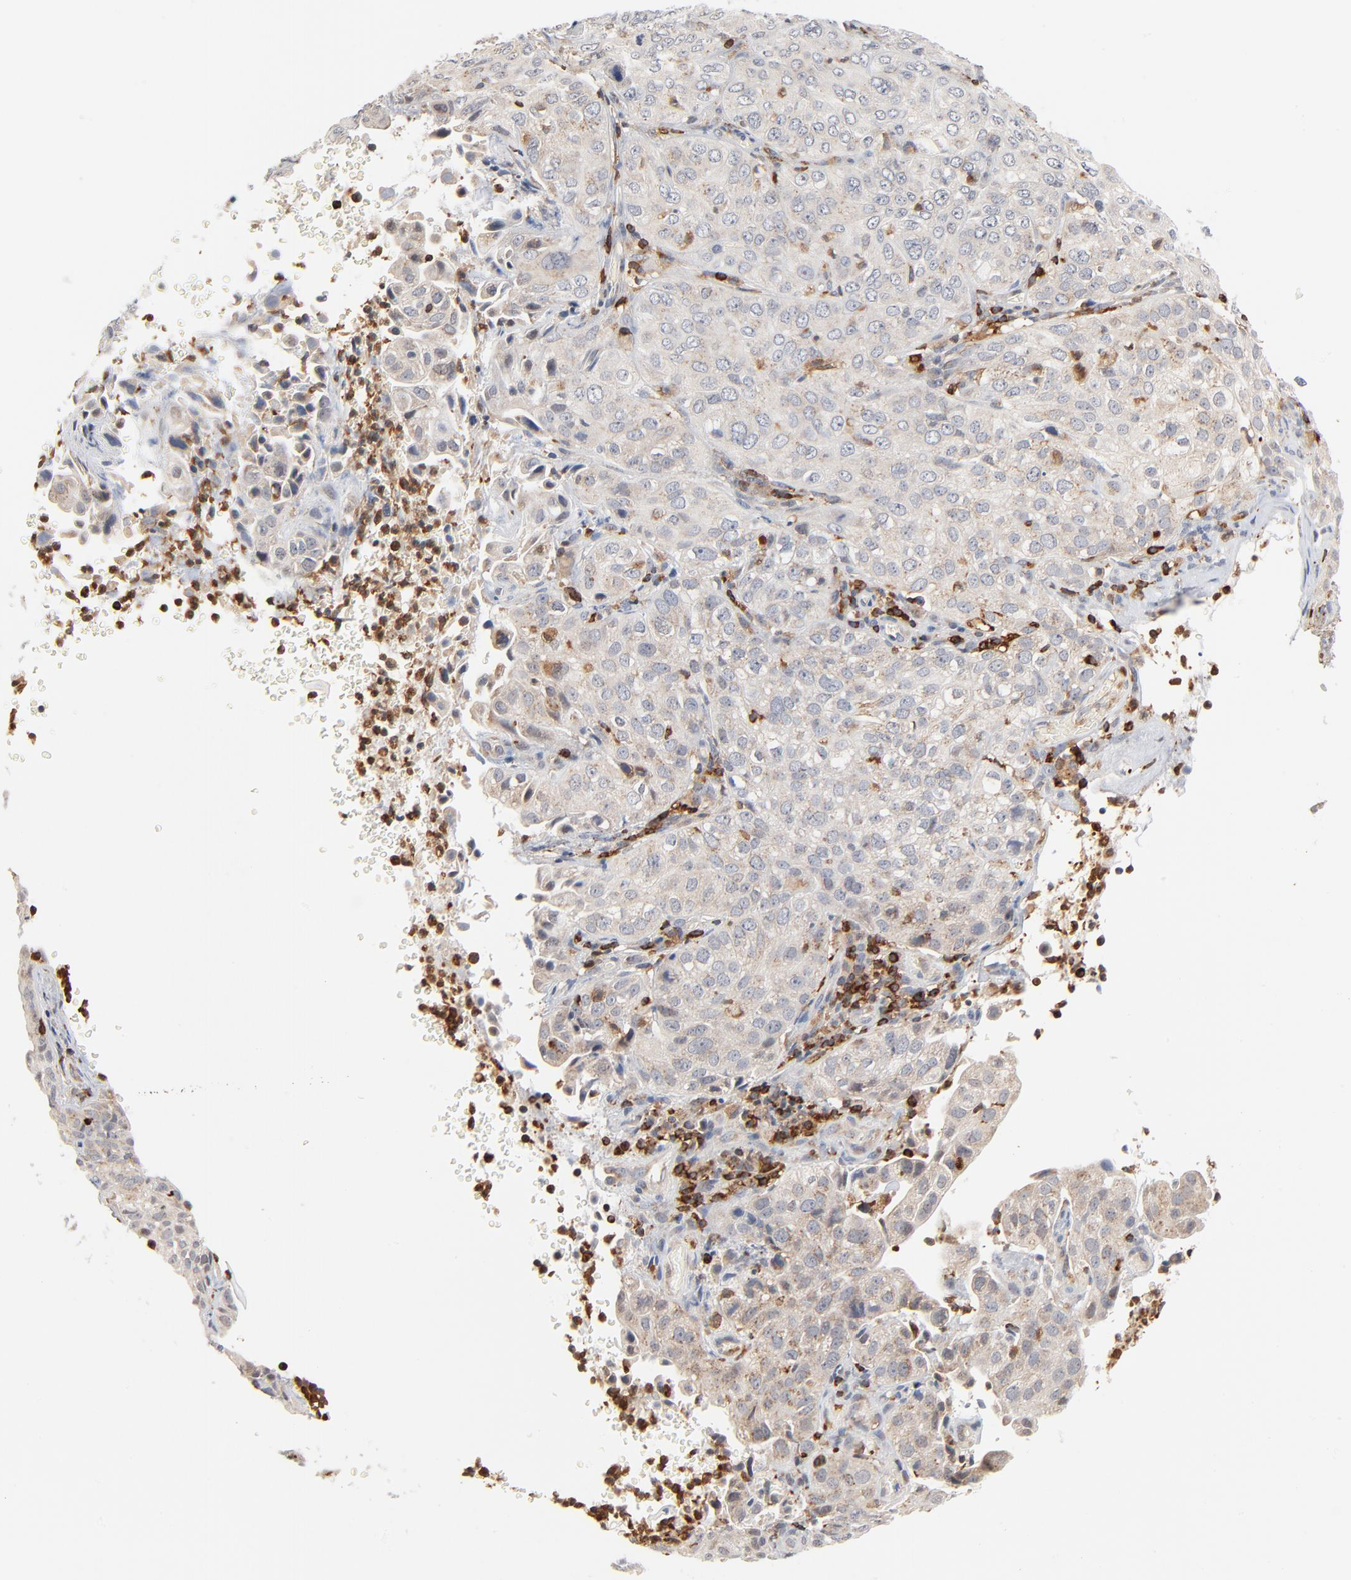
{"staining": {"intensity": "weak", "quantity": "<25%", "location": "cytoplasmic/membranous"}, "tissue": "cervical cancer", "cell_type": "Tumor cells", "image_type": "cancer", "snomed": [{"axis": "morphology", "description": "Squamous cell carcinoma, NOS"}, {"axis": "topography", "description": "Cervix"}], "caption": "Immunohistochemistry photomicrograph of cervical cancer stained for a protein (brown), which shows no staining in tumor cells. Nuclei are stained in blue.", "gene": "SH3KBP1", "patient": {"sex": "female", "age": 38}}